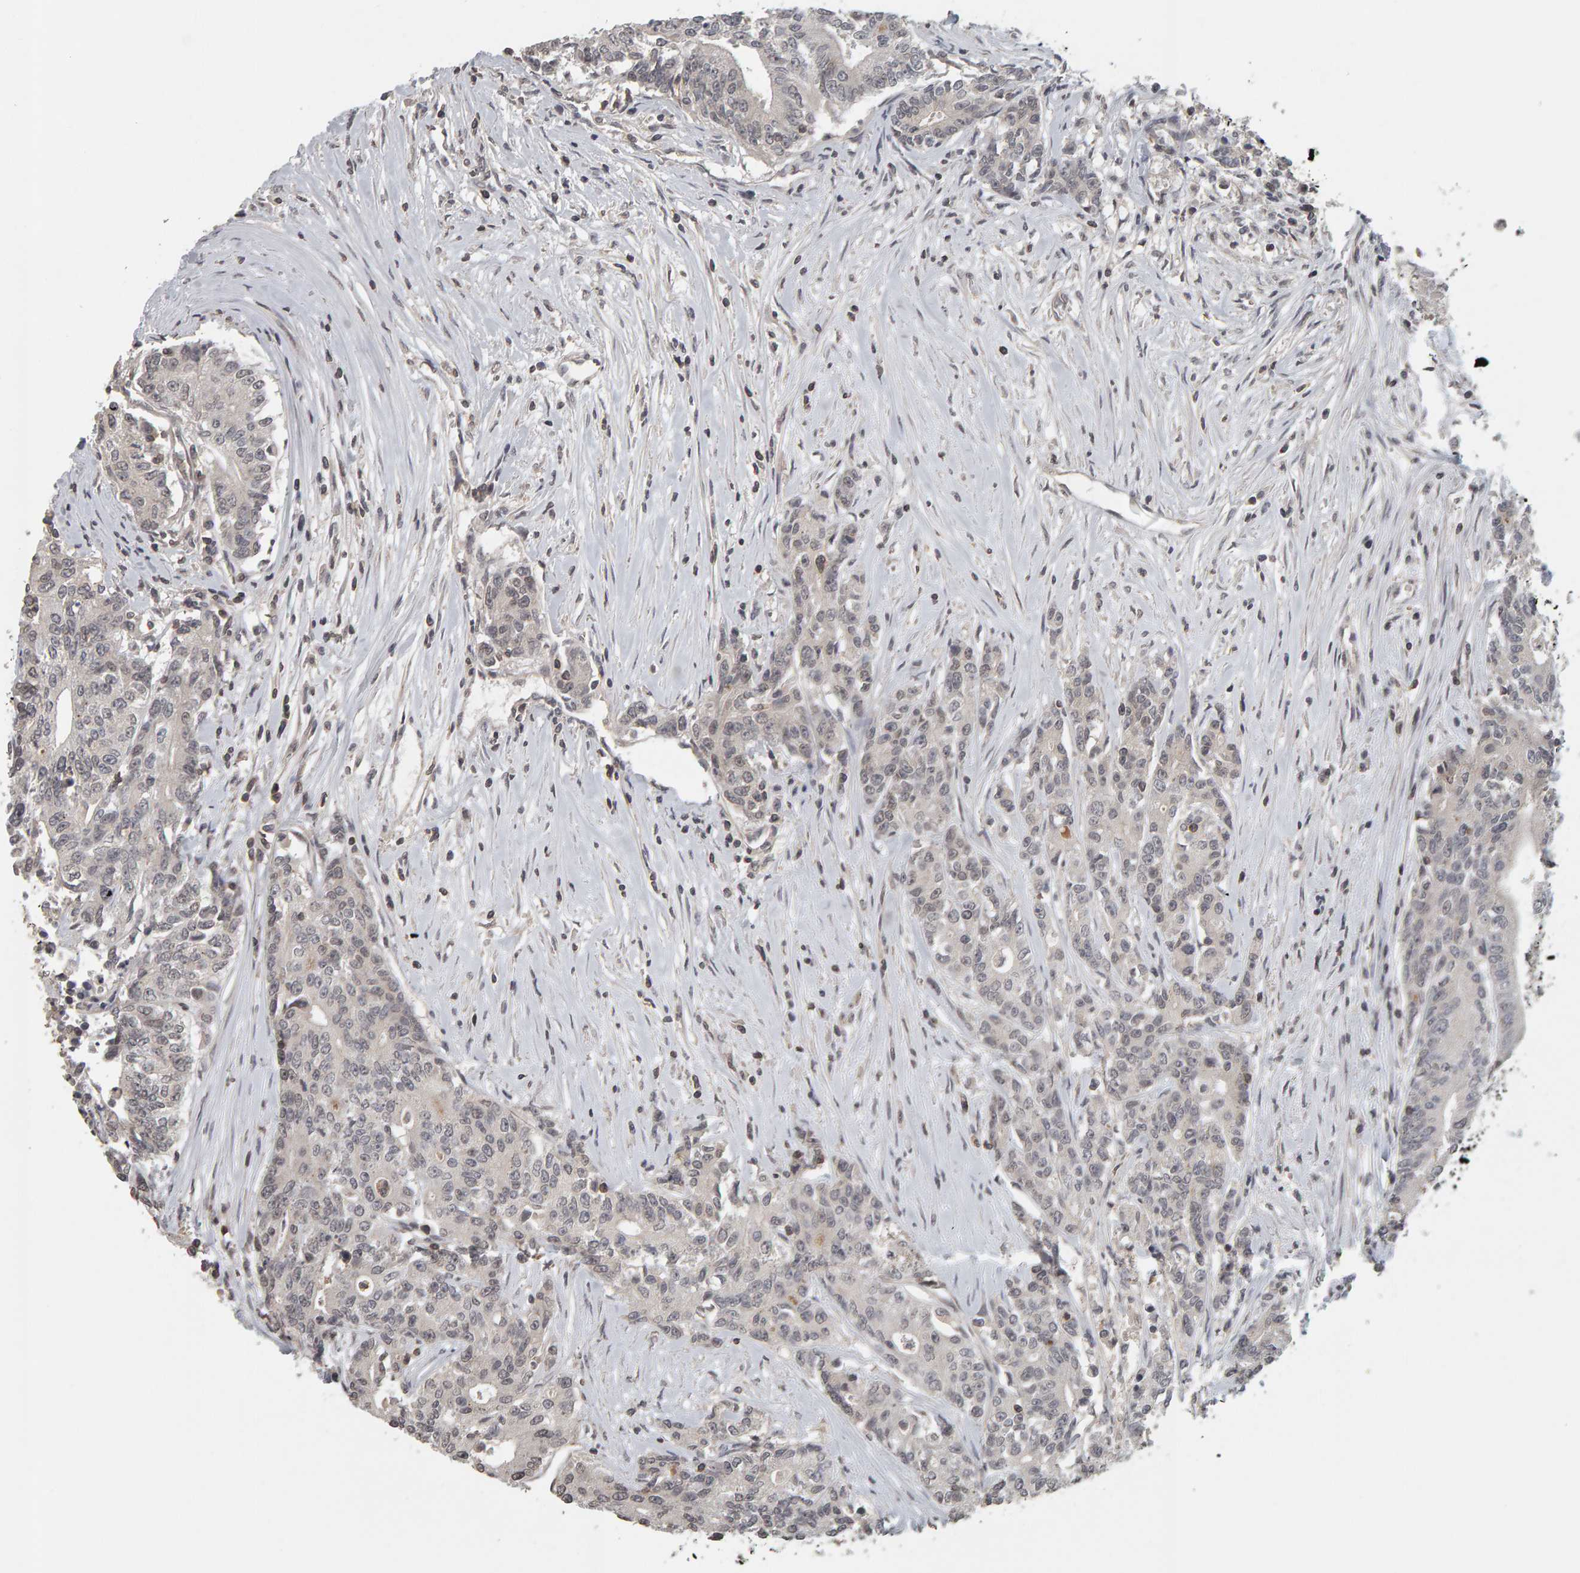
{"staining": {"intensity": "negative", "quantity": "none", "location": "none"}, "tissue": "colorectal cancer", "cell_type": "Tumor cells", "image_type": "cancer", "snomed": [{"axis": "morphology", "description": "Adenocarcinoma, NOS"}, {"axis": "topography", "description": "Colon"}], "caption": "DAB immunohistochemical staining of colorectal cancer (adenocarcinoma) reveals no significant staining in tumor cells.", "gene": "TEFM", "patient": {"sex": "female", "age": 77}}